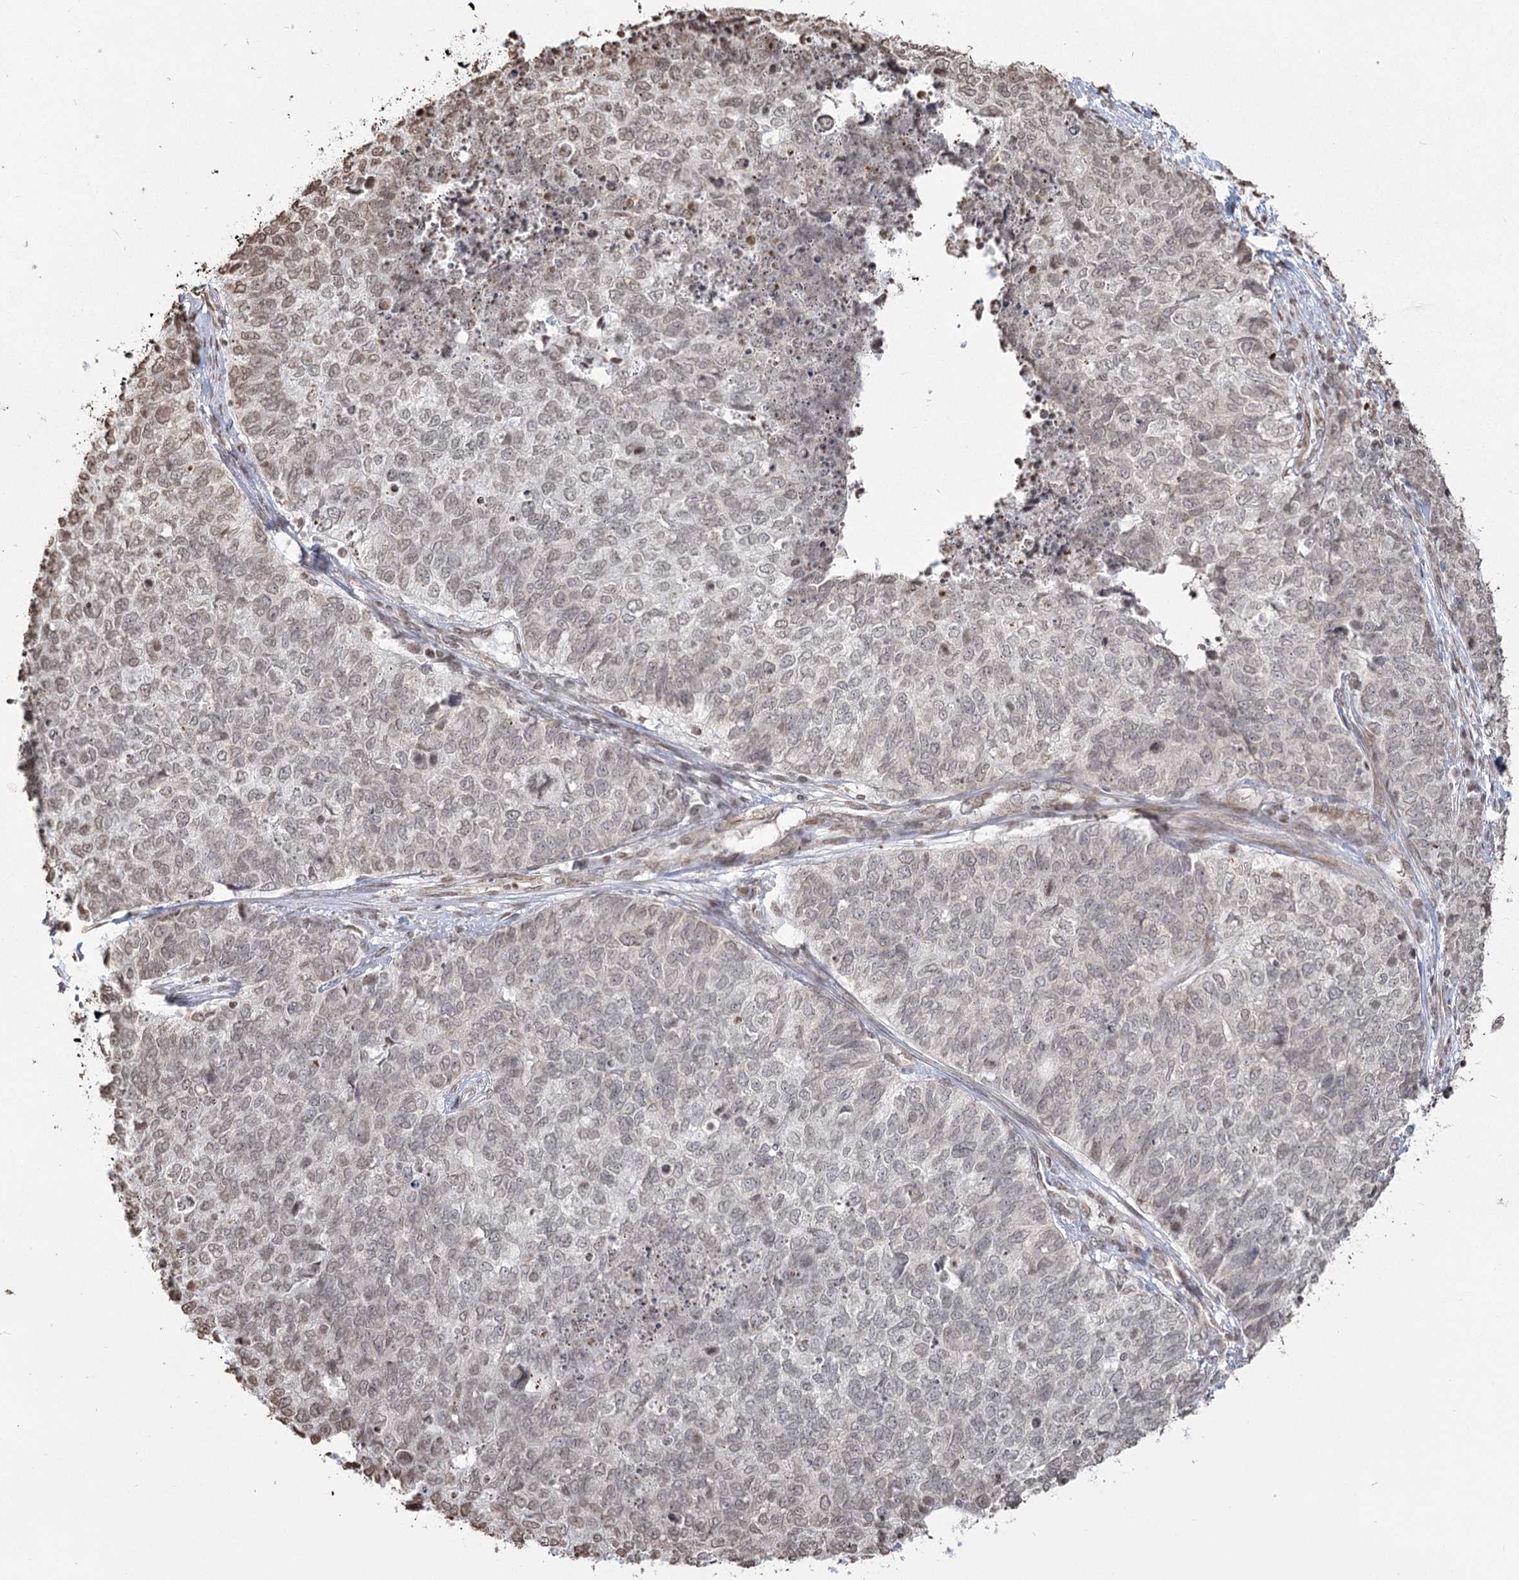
{"staining": {"intensity": "weak", "quantity": "25%-75%", "location": "nuclear"}, "tissue": "cervical cancer", "cell_type": "Tumor cells", "image_type": "cancer", "snomed": [{"axis": "morphology", "description": "Squamous cell carcinoma, NOS"}, {"axis": "topography", "description": "Cervix"}], "caption": "IHC histopathology image of neoplastic tissue: cervical cancer stained using IHC exhibits low levels of weak protein expression localized specifically in the nuclear of tumor cells, appearing as a nuclear brown color.", "gene": "FAM13A", "patient": {"sex": "female", "age": 63}}